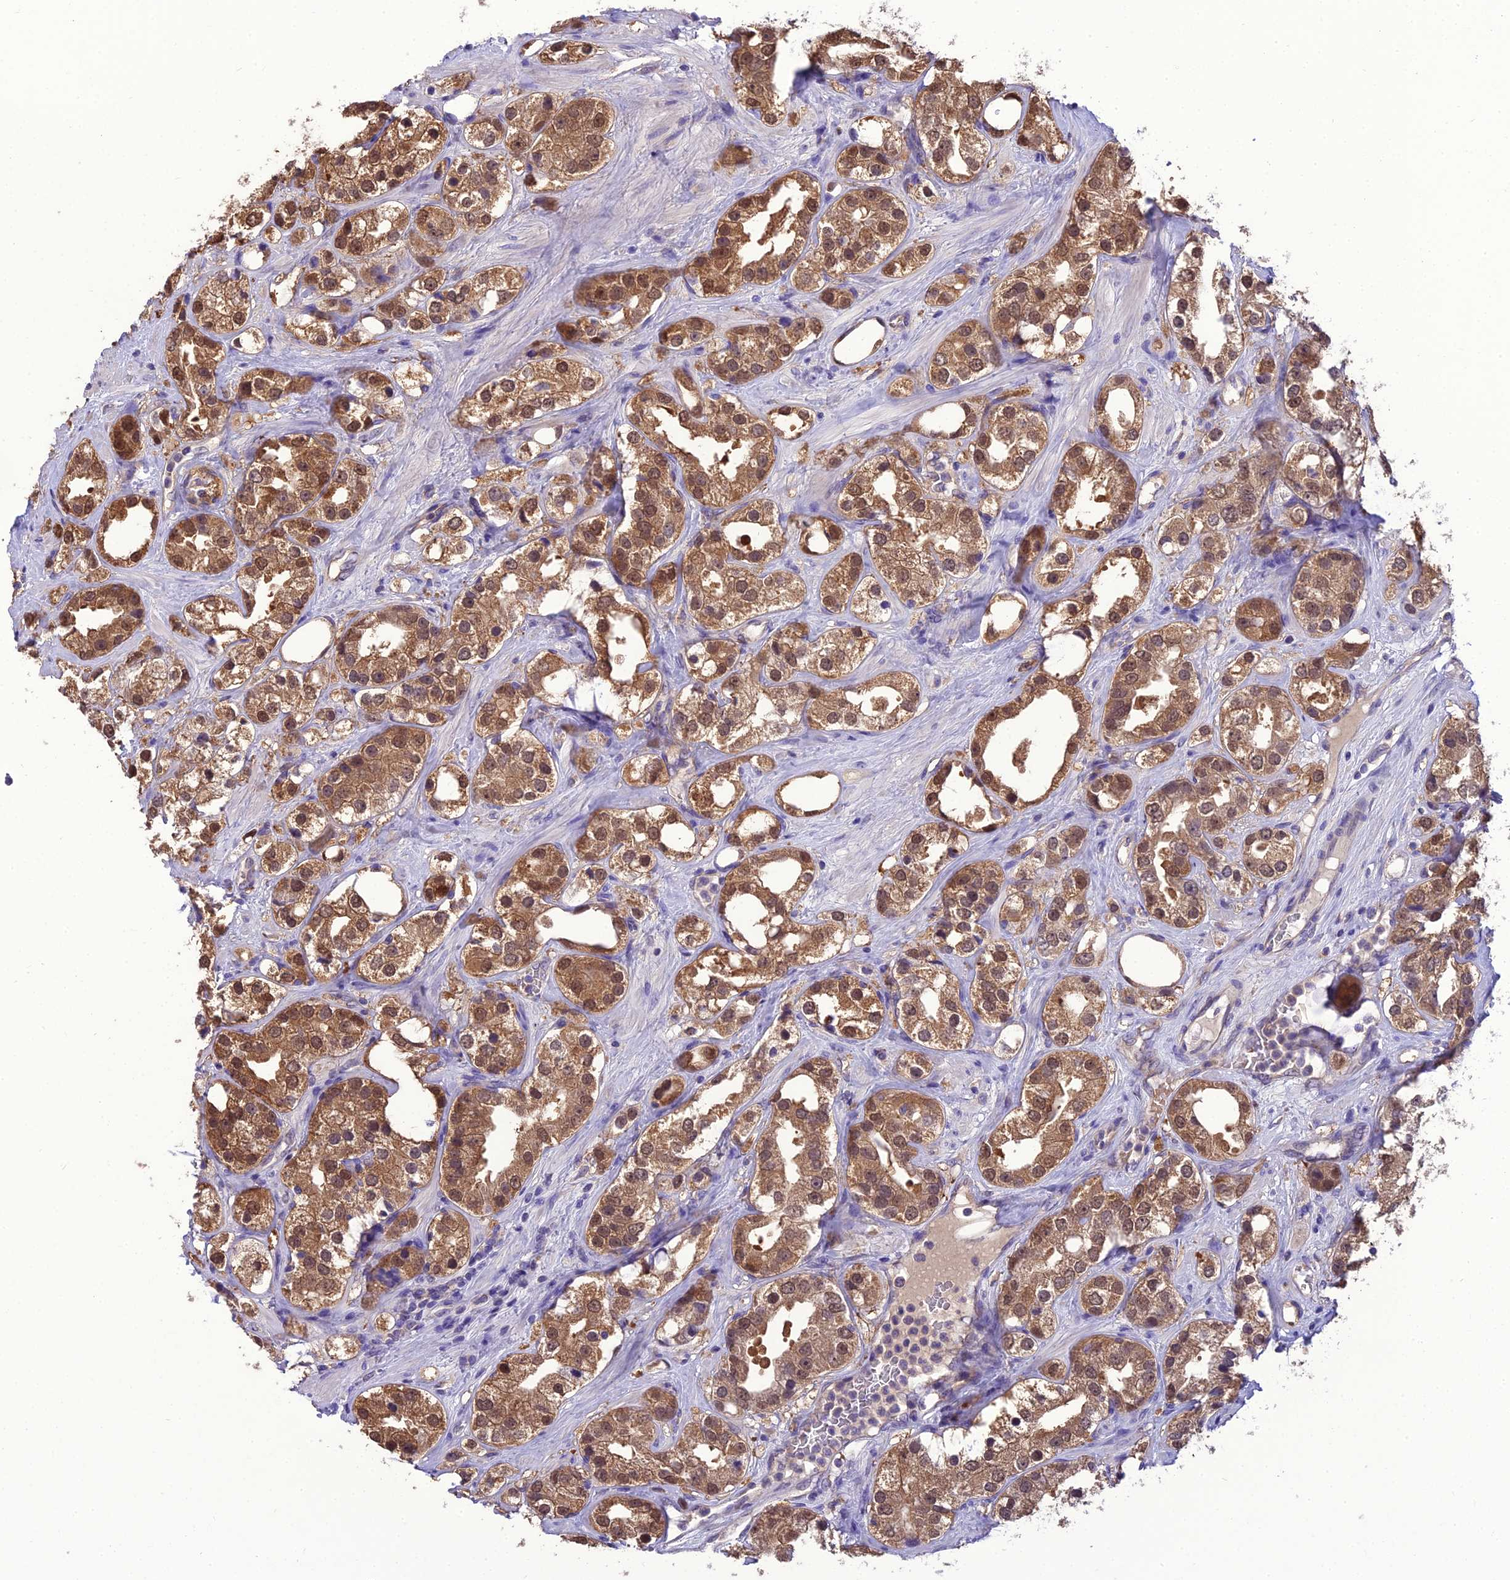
{"staining": {"intensity": "moderate", "quantity": ">75%", "location": "cytoplasmic/membranous,nuclear"}, "tissue": "prostate cancer", "cell_type": "Tumor cells", "image_type": "cancer", "snomed": [{"axis": "morphology", "description": "Adenocarcinoma, NOS"}, {"axis": "topography", "description": "Prostate"}], "caption": "Prostate cancer (adenocarcinoma) stained for a protein shows moderate cytoplasmic/membranous and nuclear positivity in tumor cells.", "gene": "BORCS6", "patient": {"sex": "male", "age": 79}}